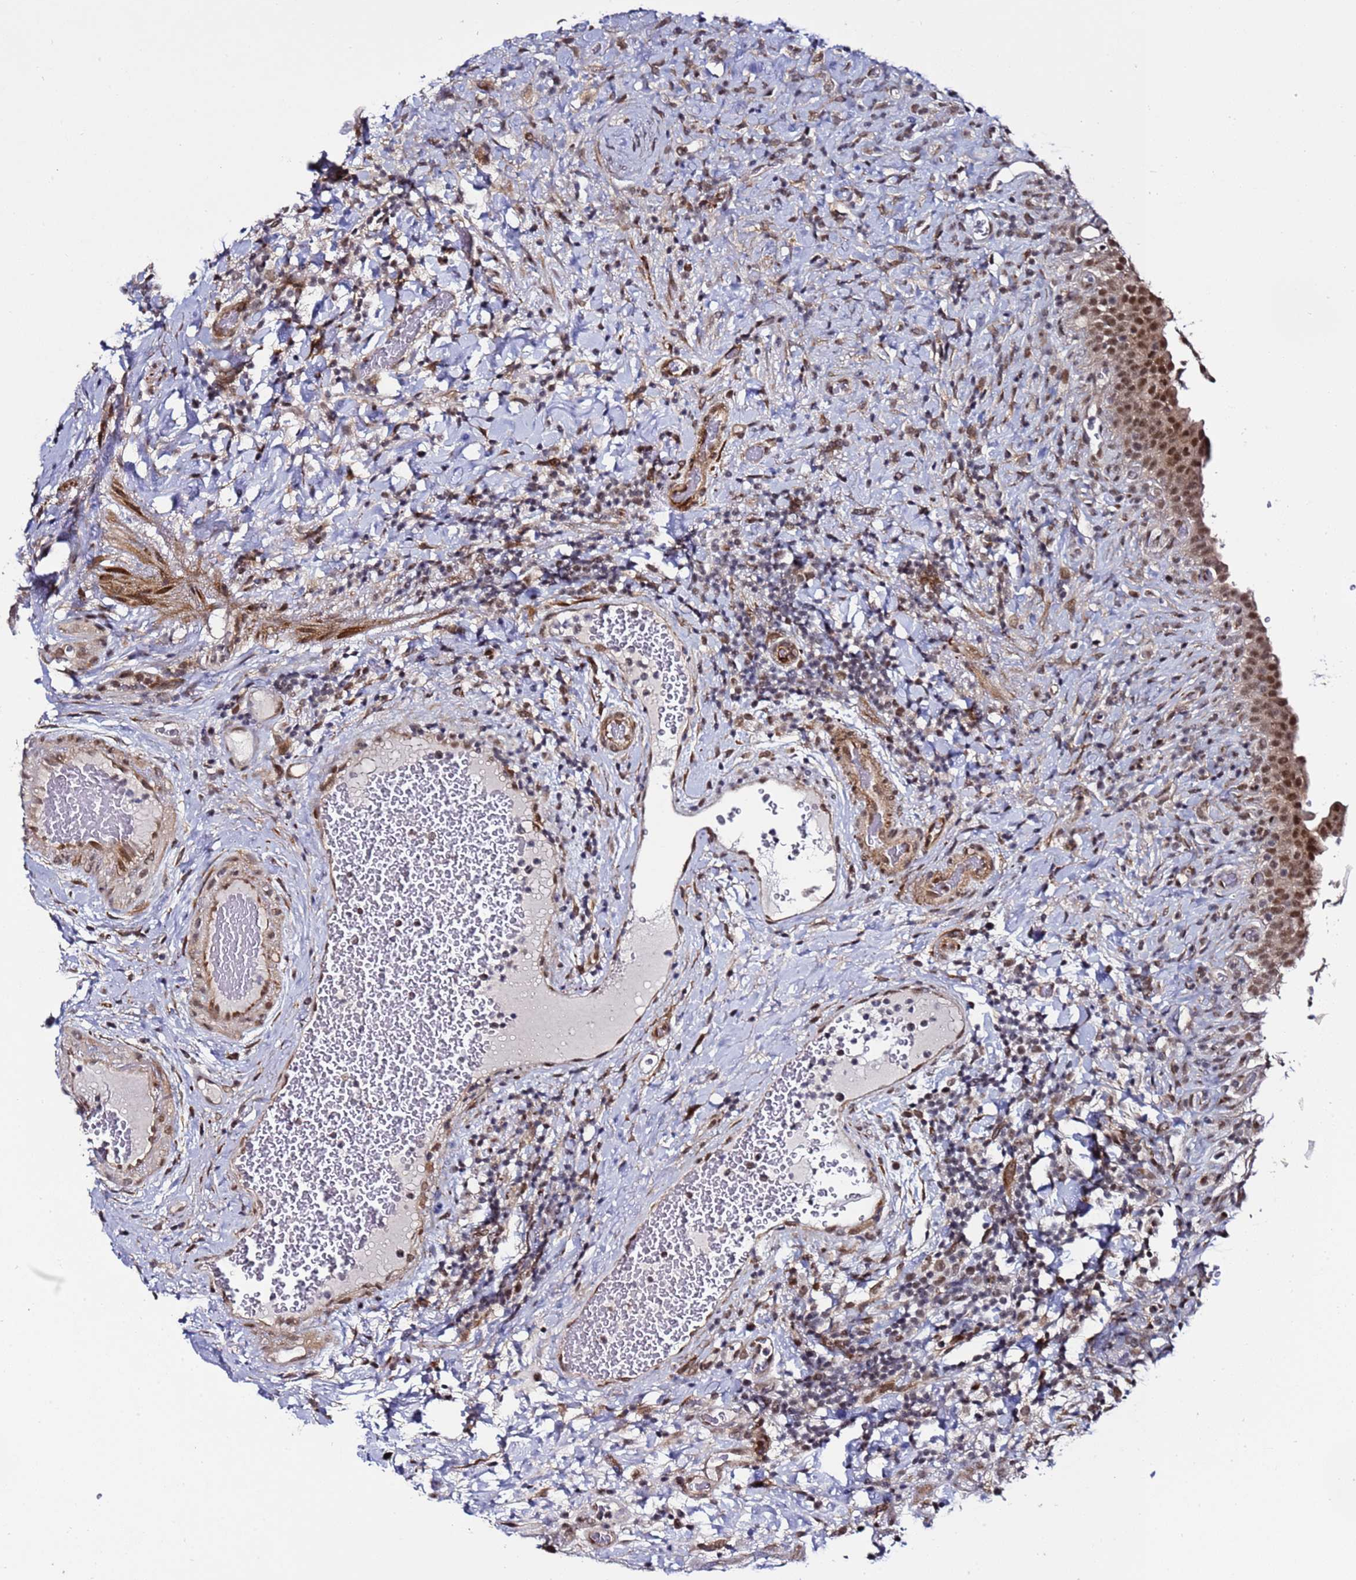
{"staining": {"intensity": "moderate", "quantity": ">75%", "location": "nuclear"}, "tissue": "urinary bladder", "cell_type": "Urothelial cells", "image_type": "normal", "snomed": [{"axis": "morphology", "description": "Normal tissue, NOS"}, {"axis": "morphology", "description": "Urothelial carcinoma, High grade"}, {"axis": "topography", "description": "Urinary bladder"}], "caption": "A brown stain shows moderate nuclear staining of a protein in urothelial cells of normal human urinary bladder.", "gene": "POLR2D", "patient": {"sex": "female", "age": 60}}